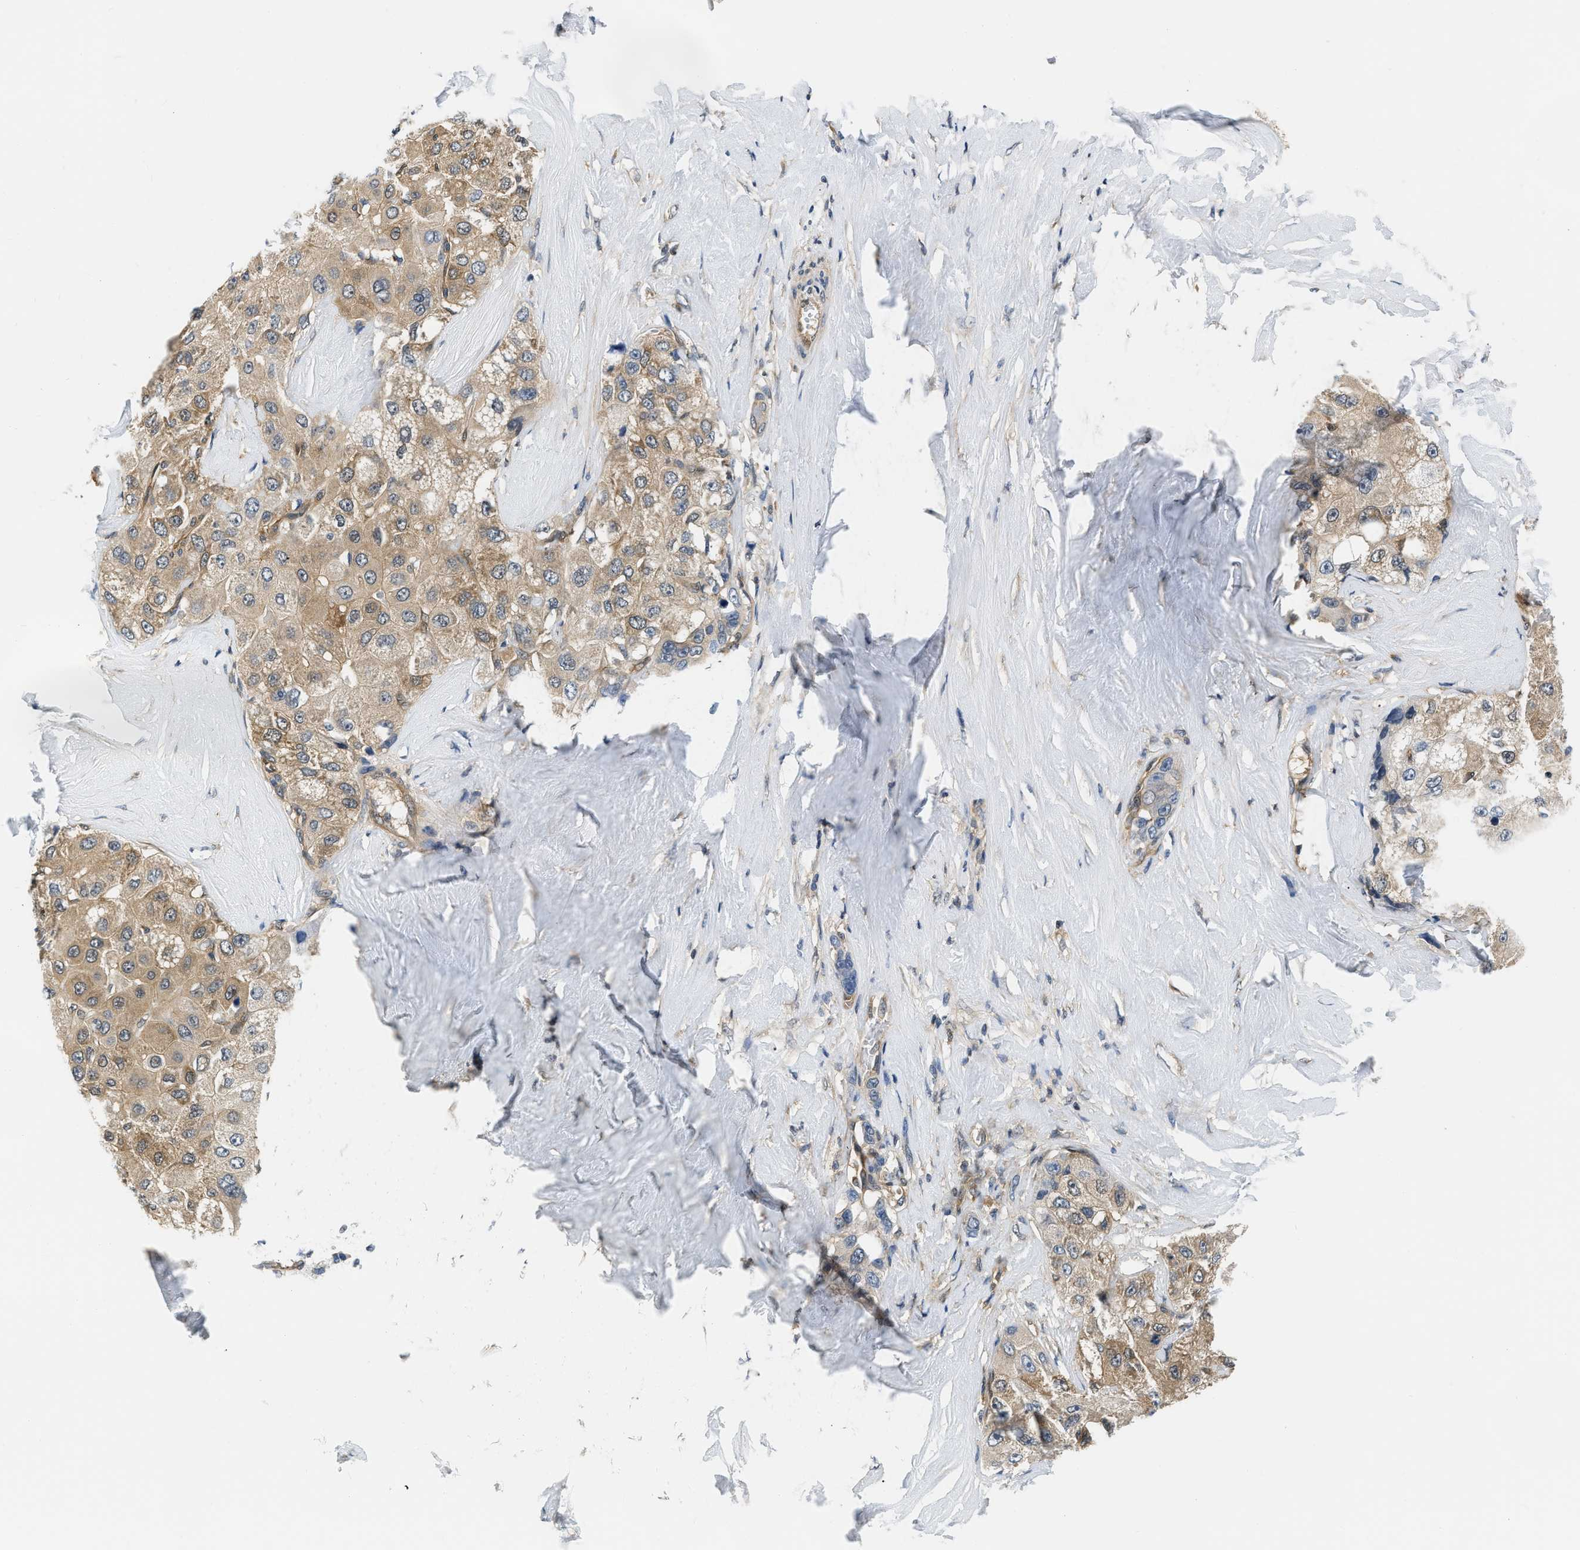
{"staining": {"intensity": "moderate", "quantity": ">75%", "location": "cytoplasmic/membranous"}, "tissue": "liver cancer", "cell_type": "Tumor cells", "image_type": "cancer", "snomed": [{"axis": "morphology", "description": "Carcinoma, Hepatocellular, NOS"}, {"axis": "topography", "description": "Liver"}], "caption": "High-power microscopy captured an immunohistochemistry micrograph of liver hepatocellular carcinoma, revealing moderate cytoplasmic/membranous positivity in about >75% of tumor cells.", "gene": "EIF4EBP2", "patient": {"sex": "male", "age": 80}}